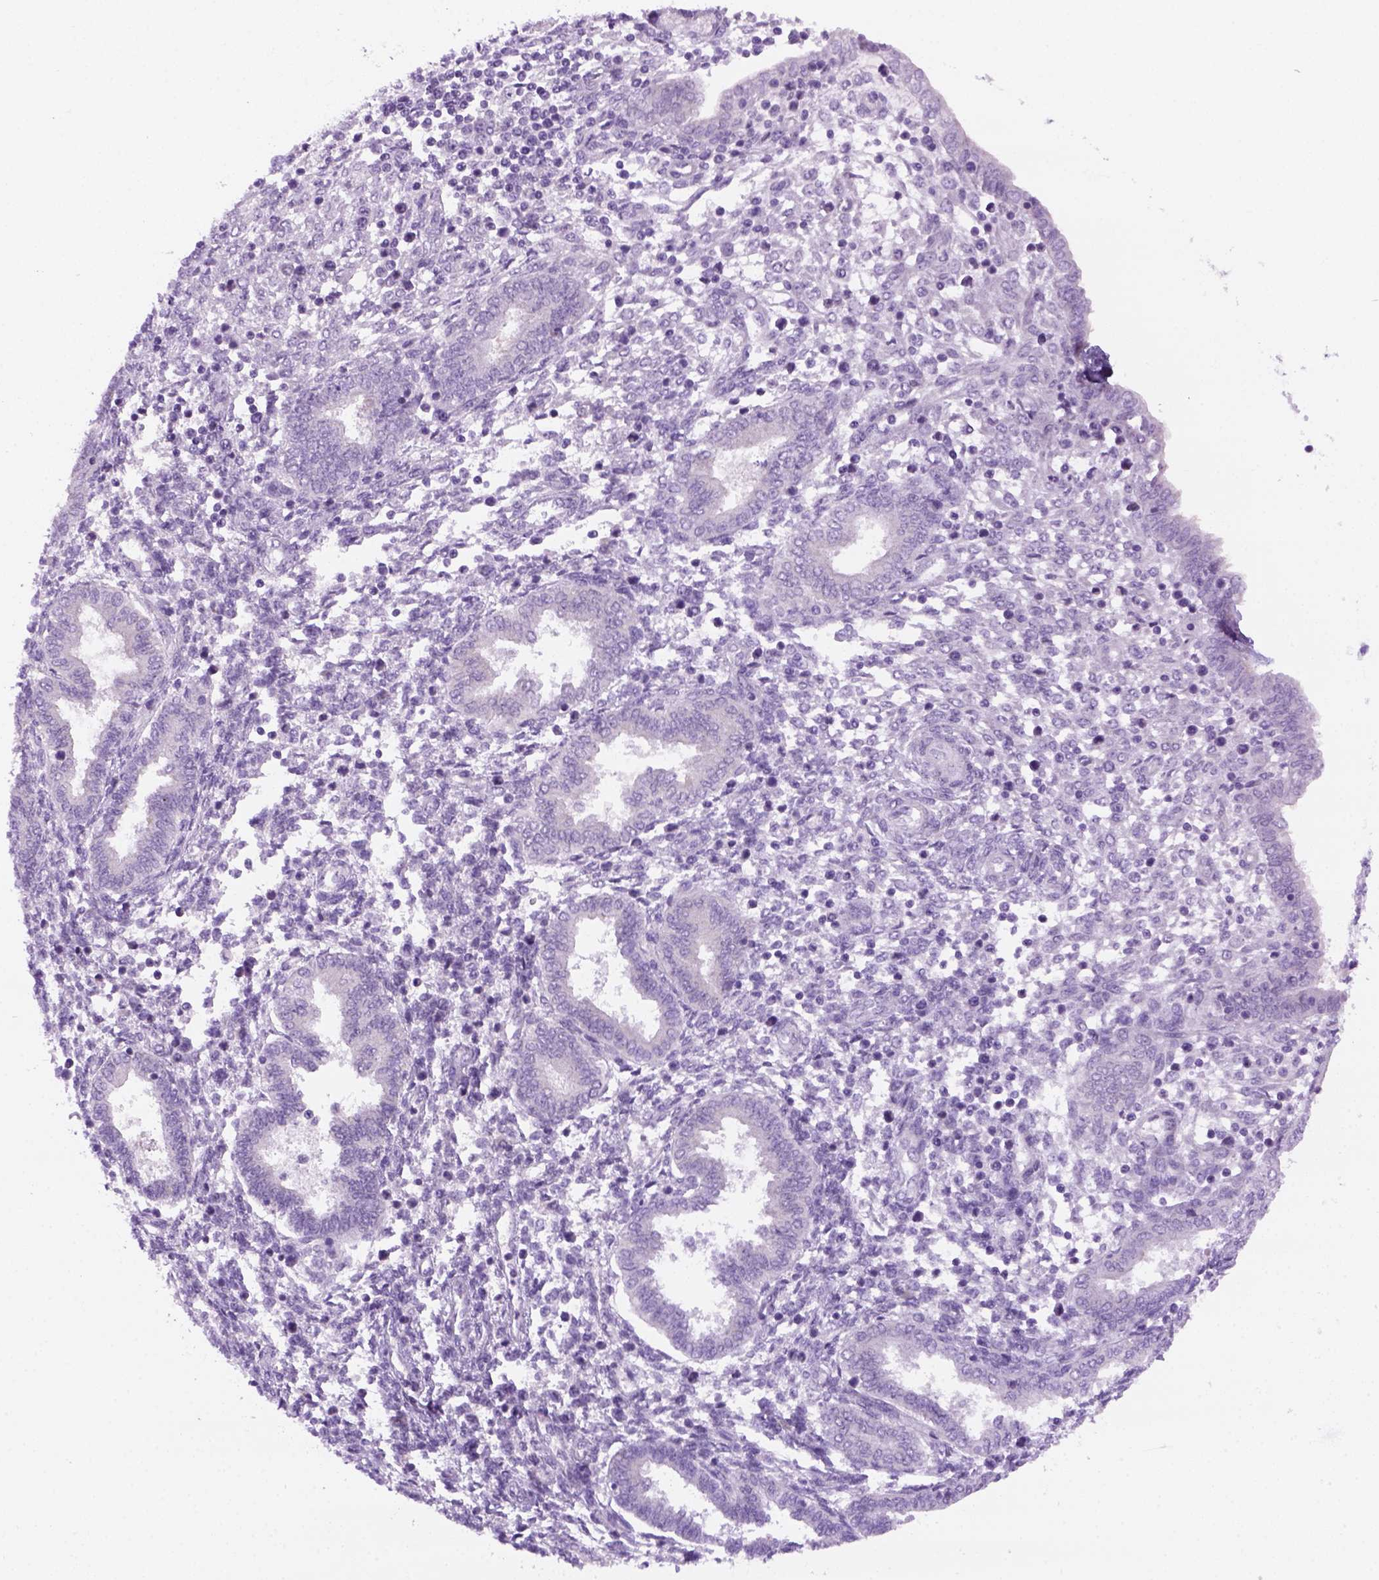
{"staining": {"intensity": "negative", "quantity": "none", "location": "none"}, "tissue": "endometrium", "cell_type": "Cells in endometrial stroma", "image_type": "normal", "snomed": [{"axis": "morphology", "description": "Normal tissue, NOS"}, {"axis": "topography", "description": "Endometrium"}], "caption": "Histopathology image shows no significant protein expression in cells in endometrial stroma of benign endometrium. The staining is performed using DAB (3,3'-diaminobenzidine) brown chromogen with nuclei counter-stained in using hematoxylin.", "gene": "DNAH11", "patient": {"sex": "female", "age": 42}}